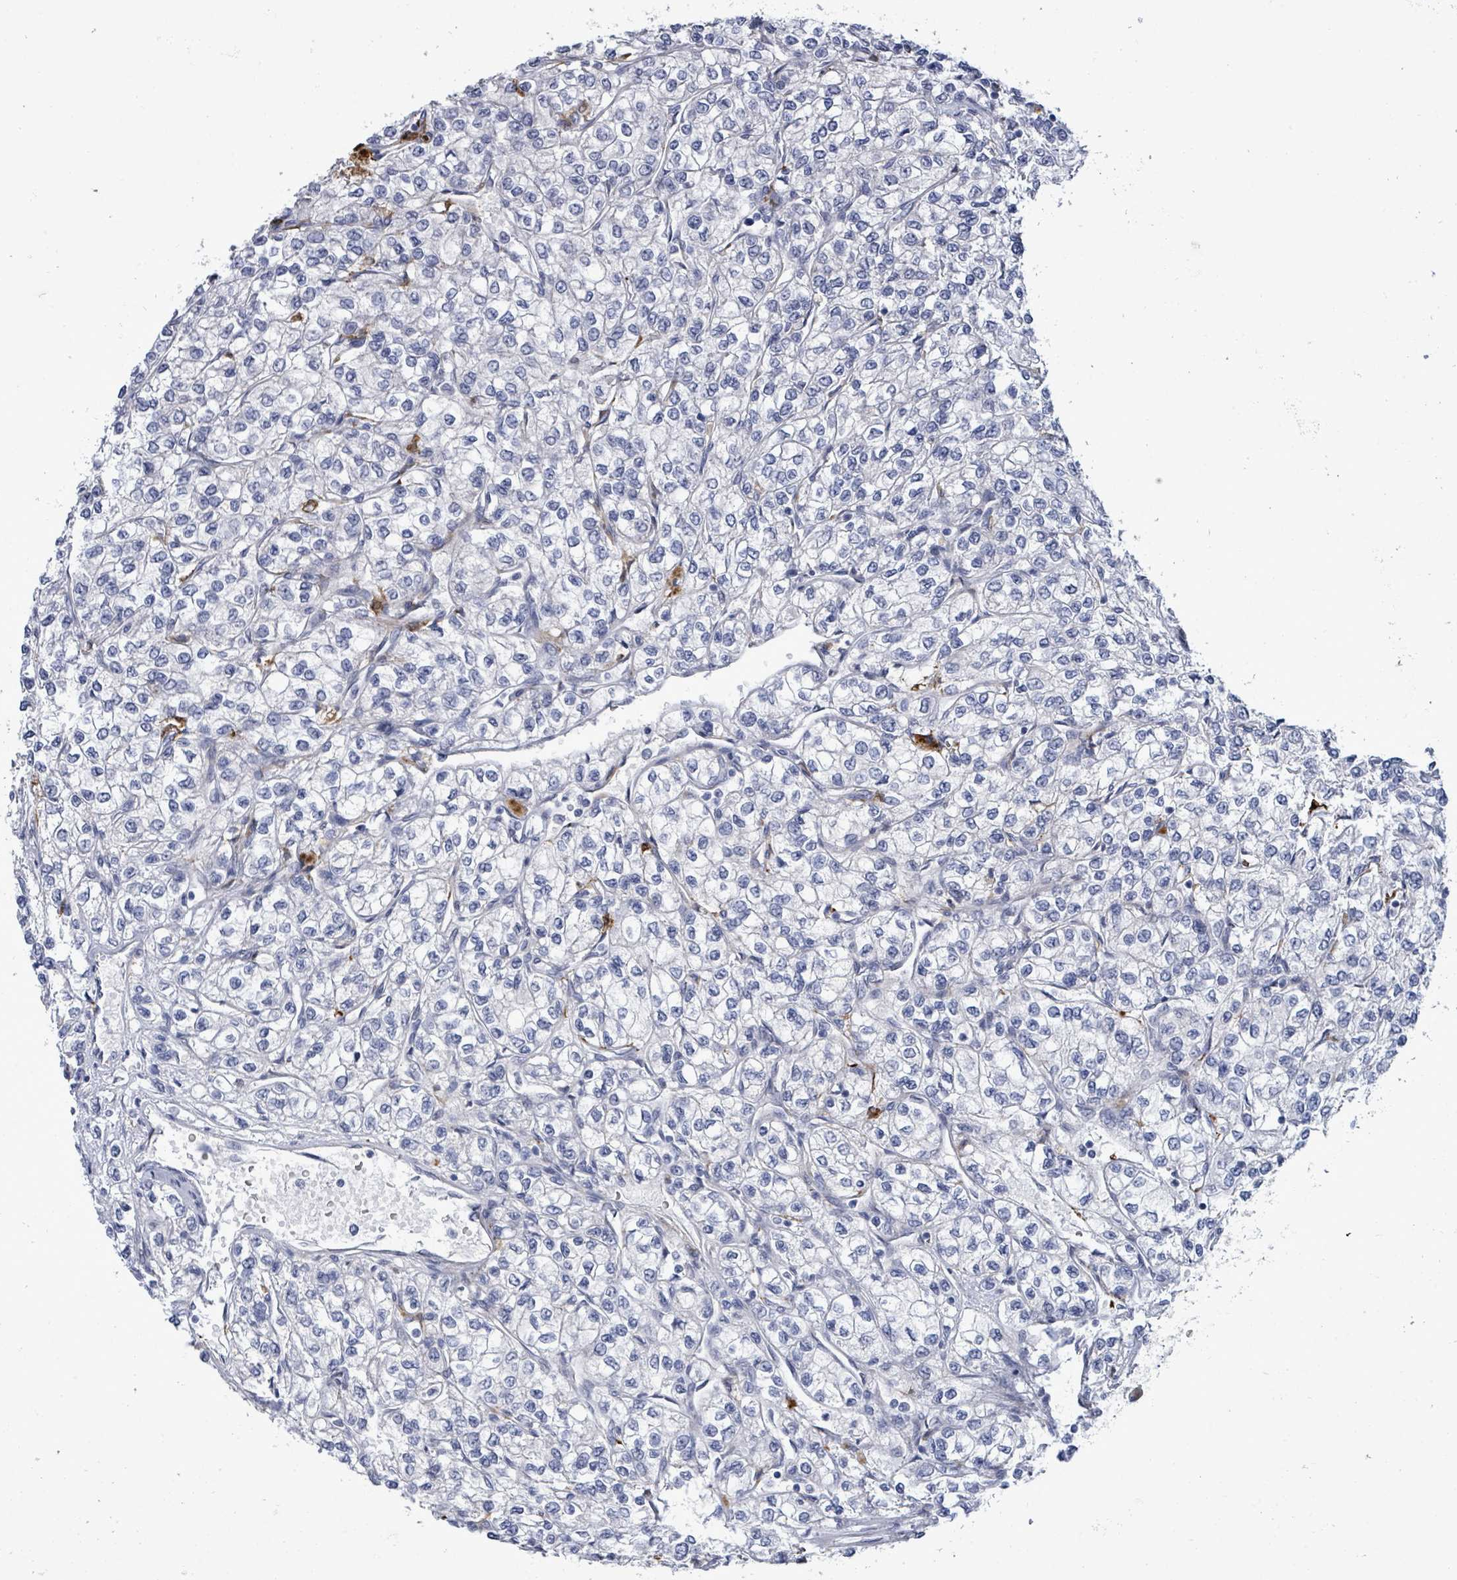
{"staining": {"intensity": "negative", "quantity": "none", "location": "none"}, "tissue": "renal cancer", "cell_type": "Tumor cells", "image_type": "cancer", "snomed": [{"axis": "morphology", "description": "Adenocarcinoma, NOS"}, {"axis": "topography", "description": "Kidney"}], "caption": "An IHC micrograph of adenocarcinoma (renal) is shown. There is no staining in tumor cells of adenocarcinoma (renal).", "gene": "CT45A5", "patient": {"sex": "male", "age": 80}}